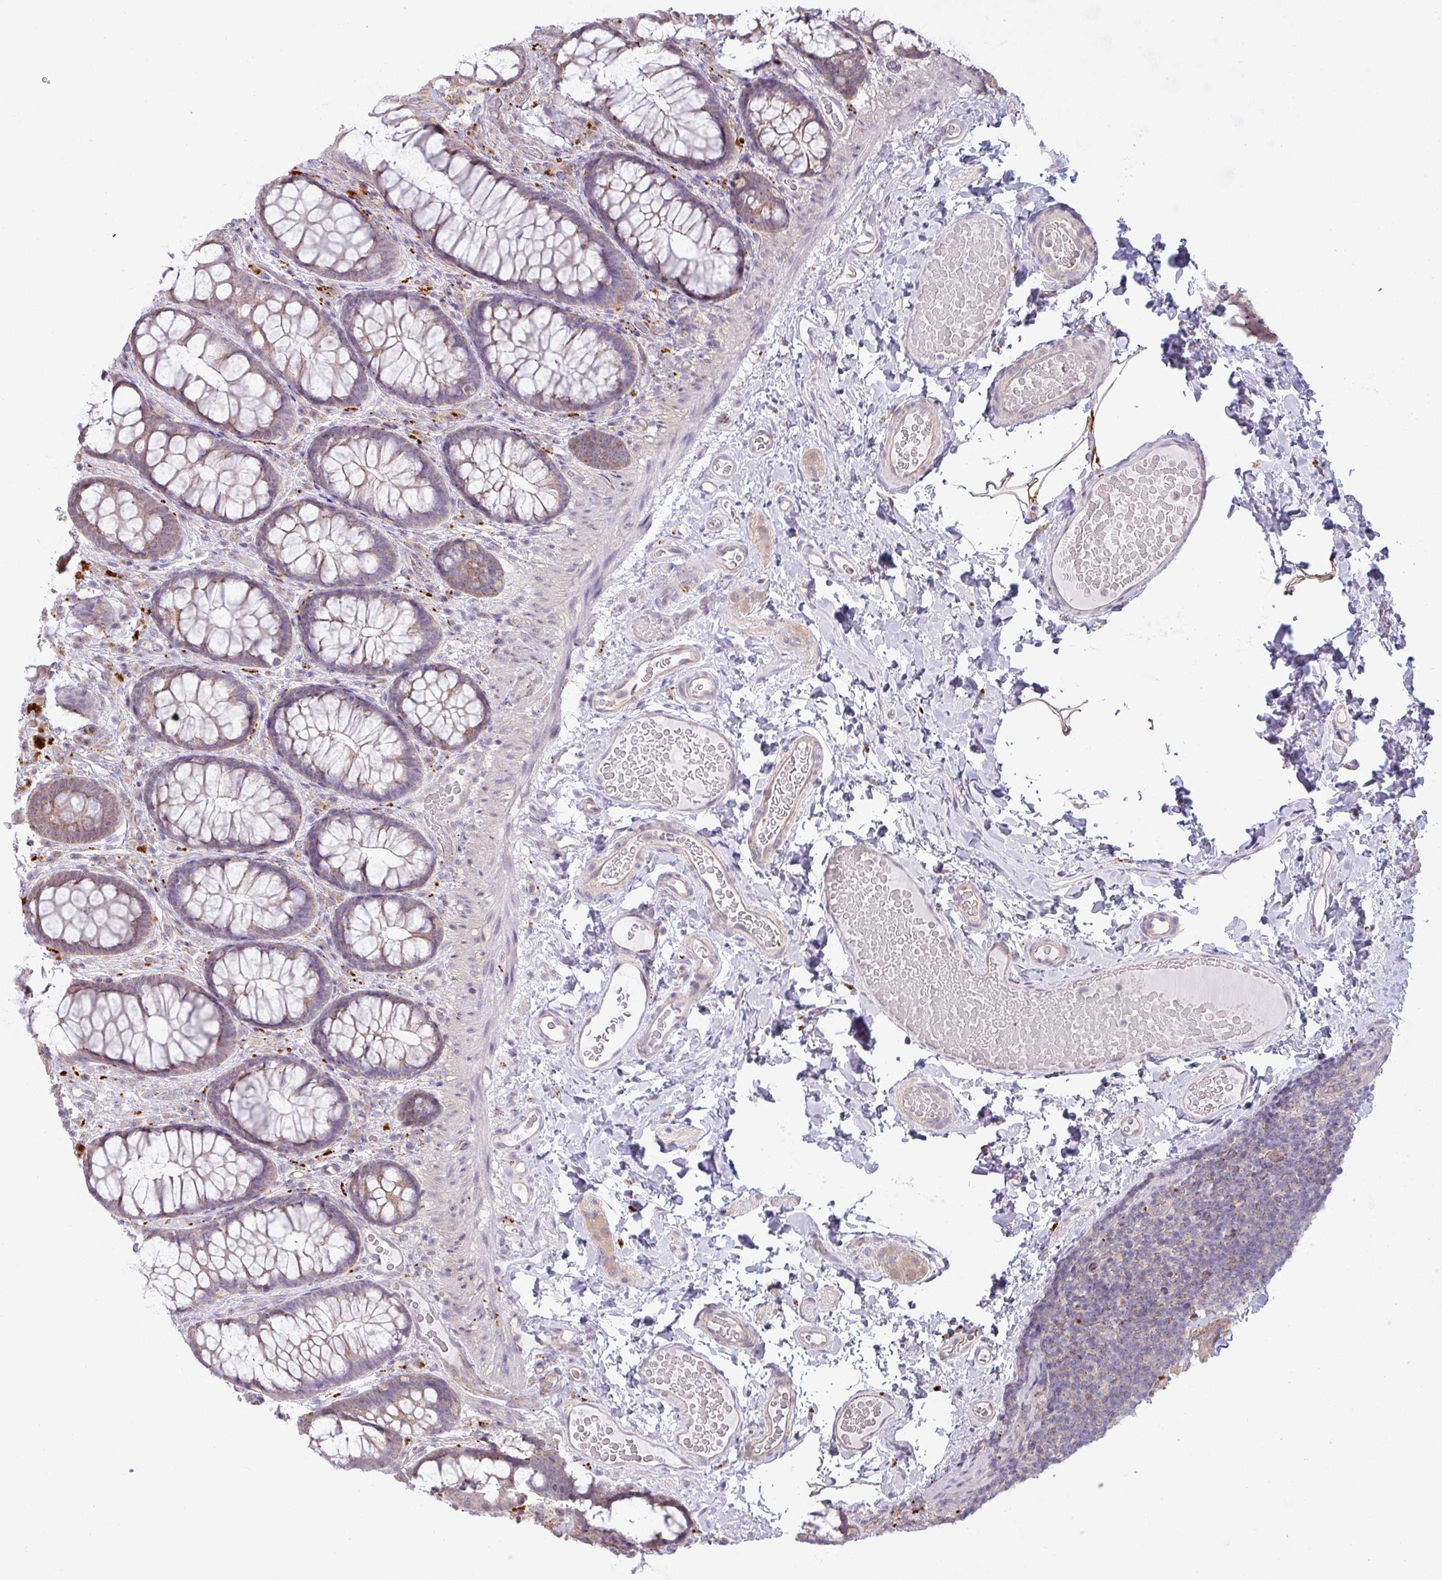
{"staining": {"intensity": "weak", "quantity": ">75%", "location": "cytoplasmic/membranous"}, "tissue": "colon", "cell_type": "Endothelial cells", "image_type": "normal", "snomed": [{"axis": "morphology", "description": "Normal tissue, NOS"}, {"axis": "topography", "description": "Colon"}], "caption": "Benign colon was stained to show a protein in brown. There is low levels of weak cytoplasmic/membranous expression in approximately >75% of endothelial cells. The staining was performed using DAB (3,3'-diaminobenzidine) to visualize the protein expression in brown, while the nuclei were stained in blue with hematoxylin (Magnification: 20x).", "gene": "CCDC144A", "patient": {"sex": "male", "age": 46}}